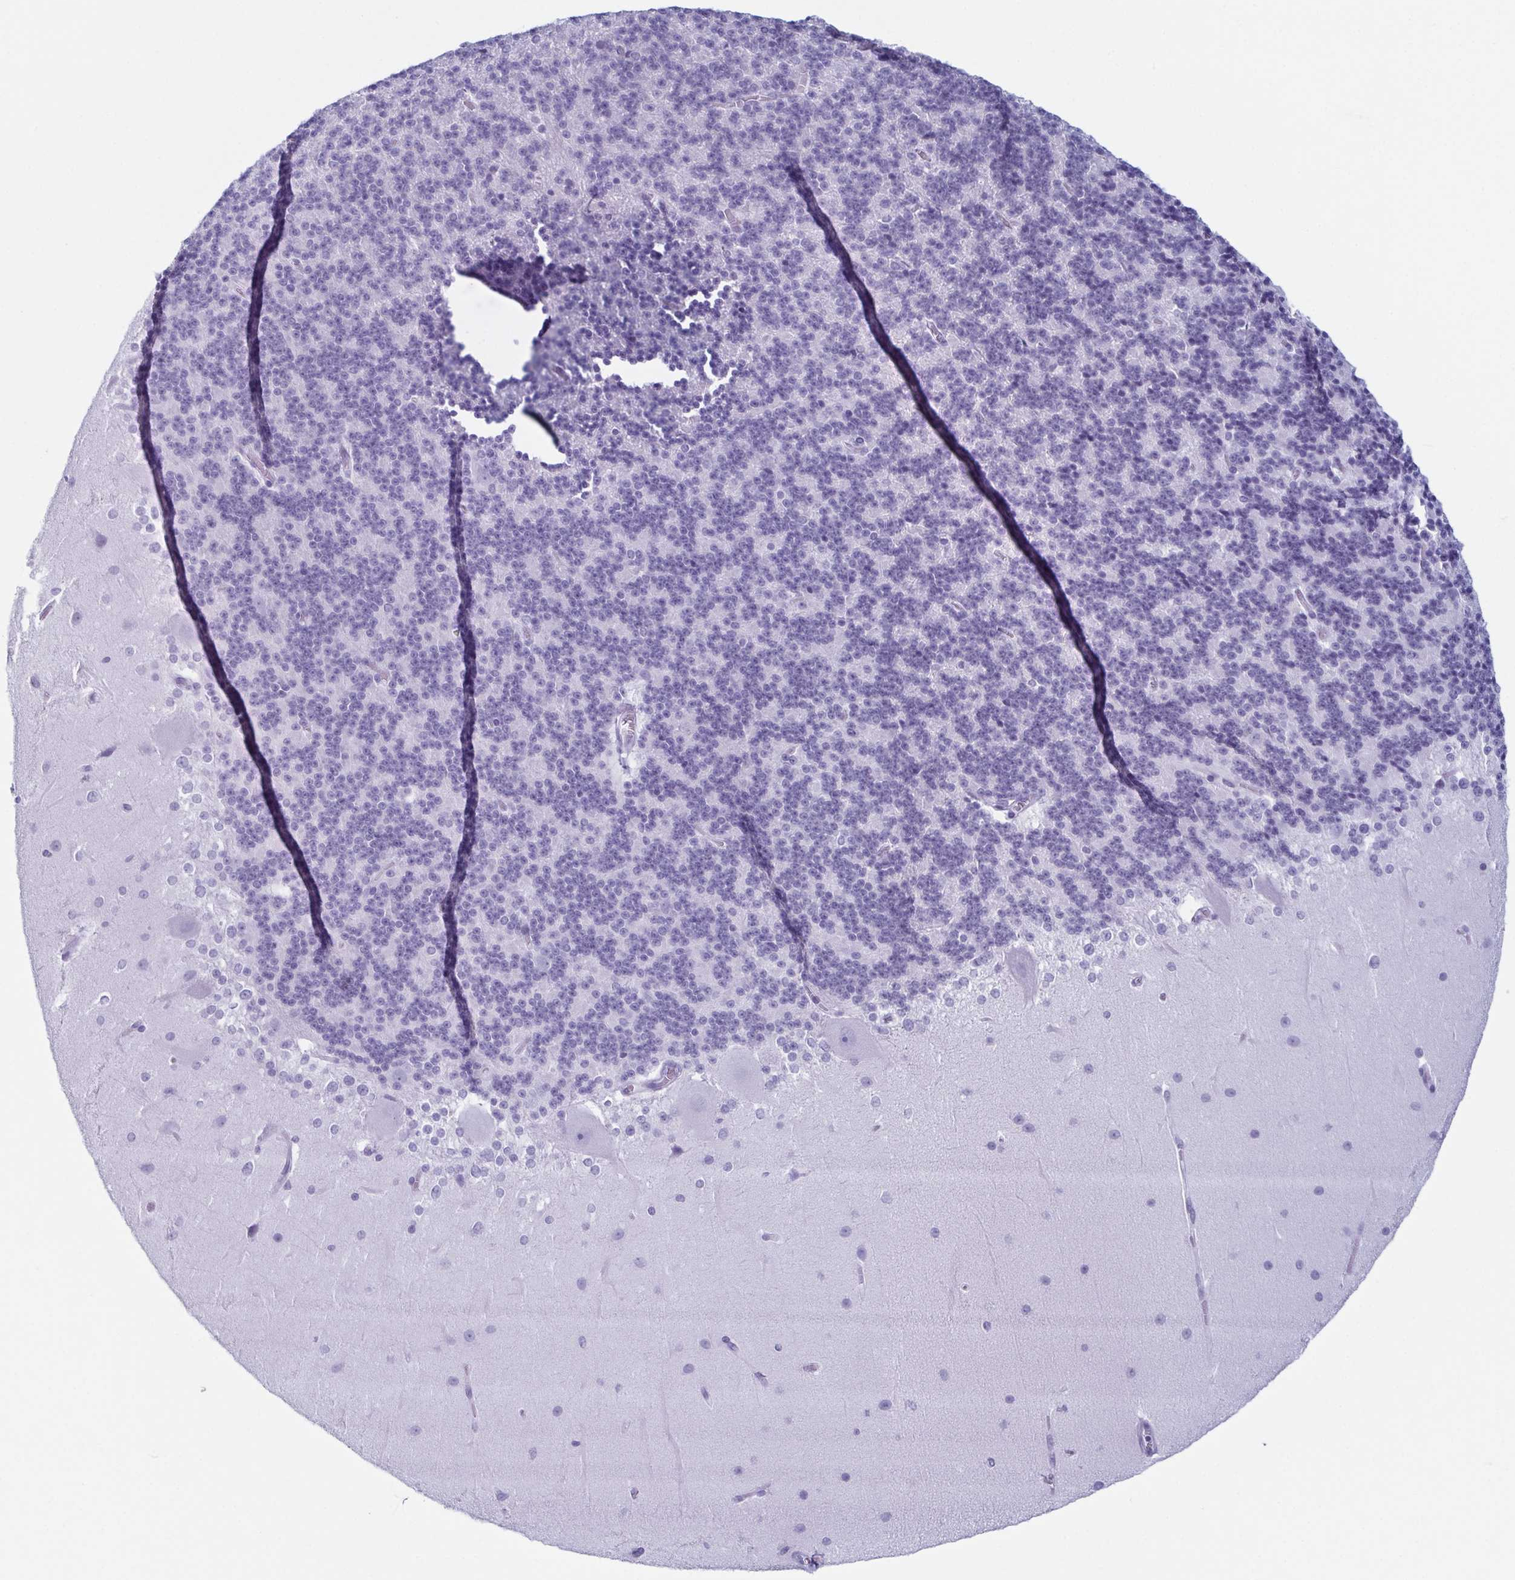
{"staining": {"intensity": "negative", "quantity": "none", "location": "none"}, "tissue": "cerebellum", "cell_type": "Cells in granular layer", "image_type": "normal", "snomed": [{"axis": "morphology", "description": "Normal tissue, NOS"}, {"axis": "topography", "description": "Cerebellum"}], "caption": "A high-resolution image shows IHC staining of unremarkable cerebellum, which displays no significant positivity in cells in granular layer.", "gene": "ENKUR", "patient": {"sex": "female", "age": 19}}